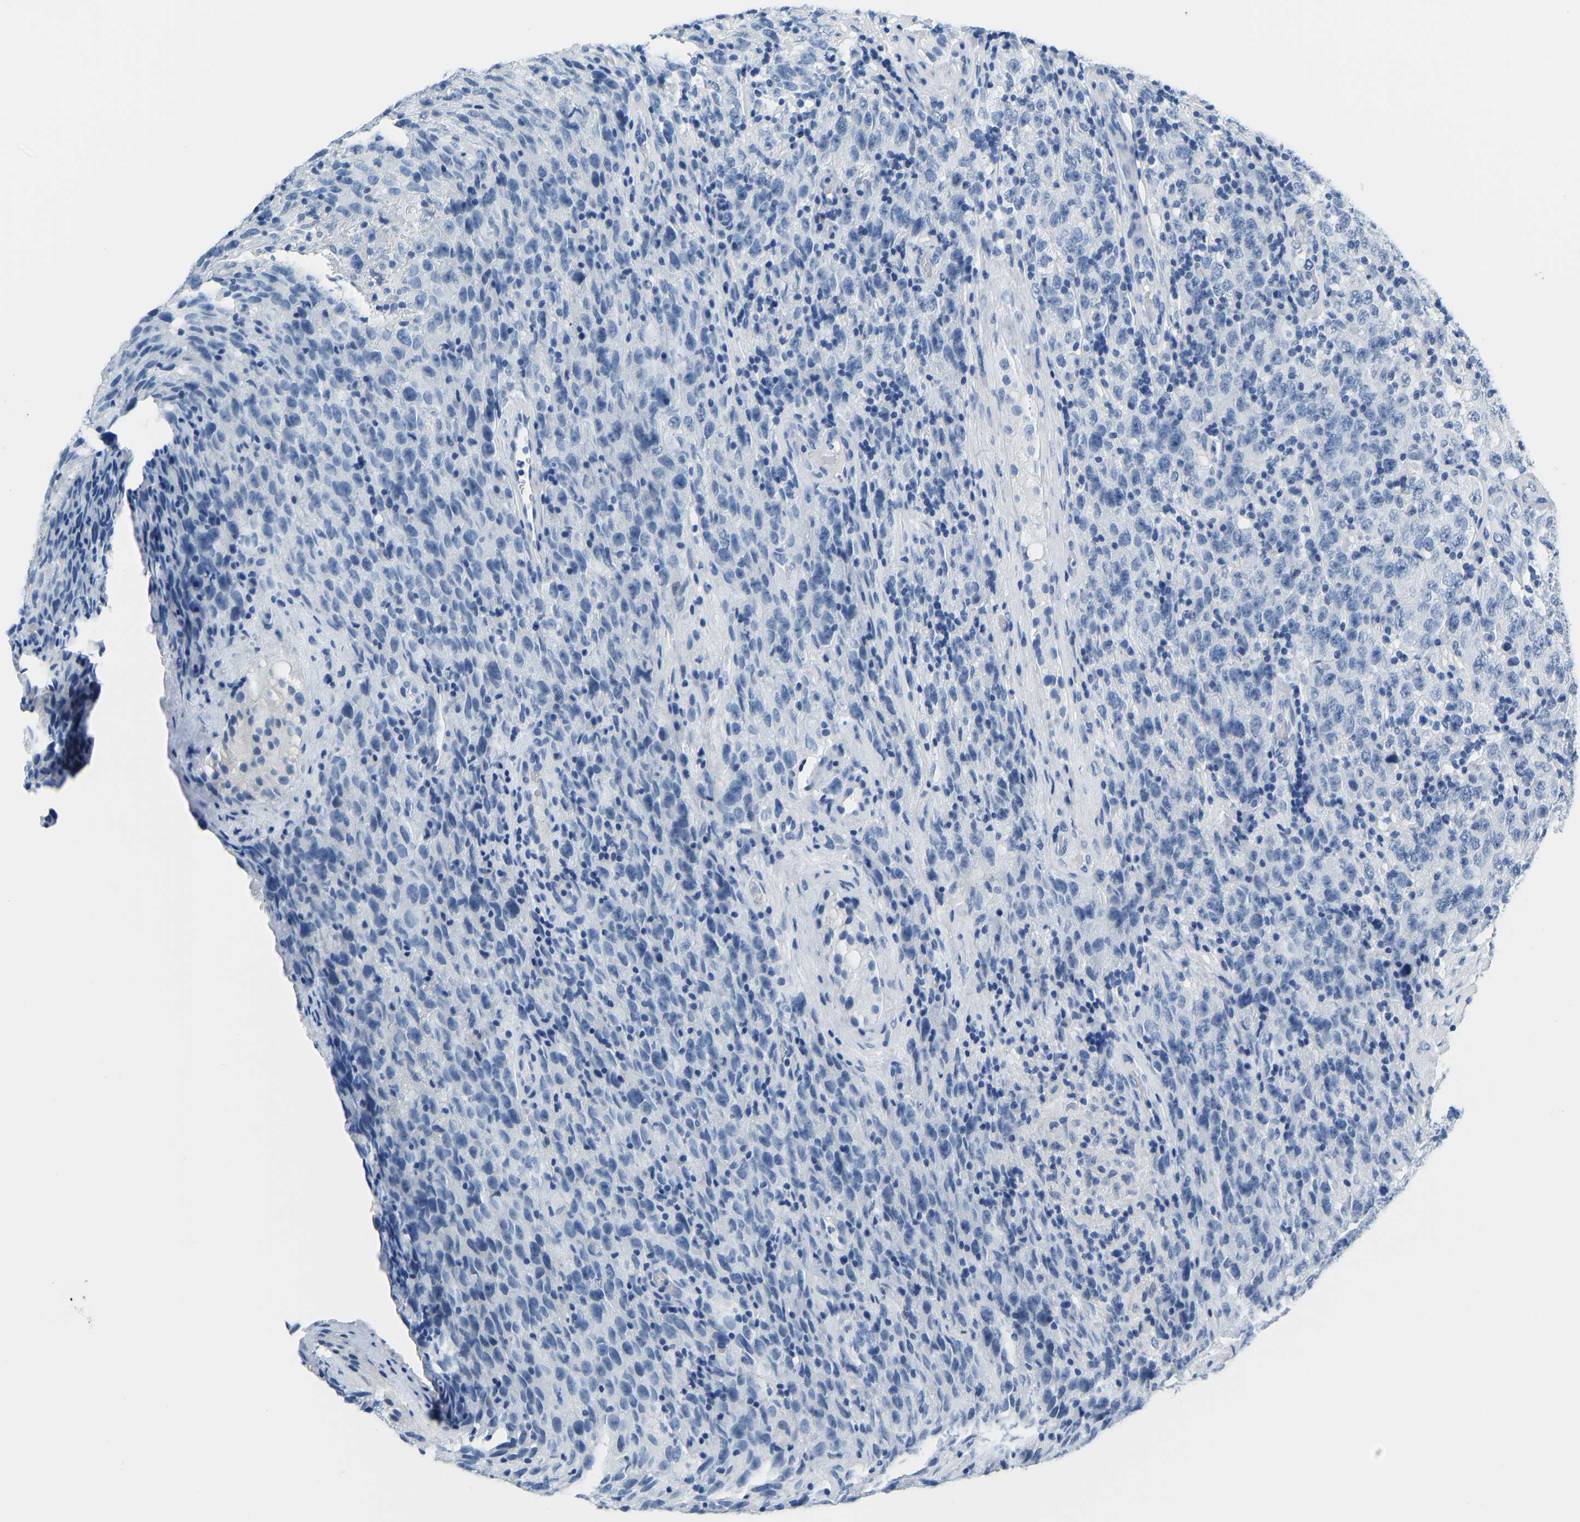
{"staining": {"intensity": "negative", "quantity": "none", "location": "none"}, "tissue": "testis cancer", "cell_type": "Tumor cells", "image_type": "cancer", "snomed": [{"axis": "morphology", "description": "Seminoma, NOS"}, {"axis": "topography", "description": "Testis"}], "caption": "DAB immunohistochemical staining of seminoma (testis) reveals no significant positivity in tumor cells.", "gene": "SERPINB3", "patient": {"sex": "male", "age": 52}}